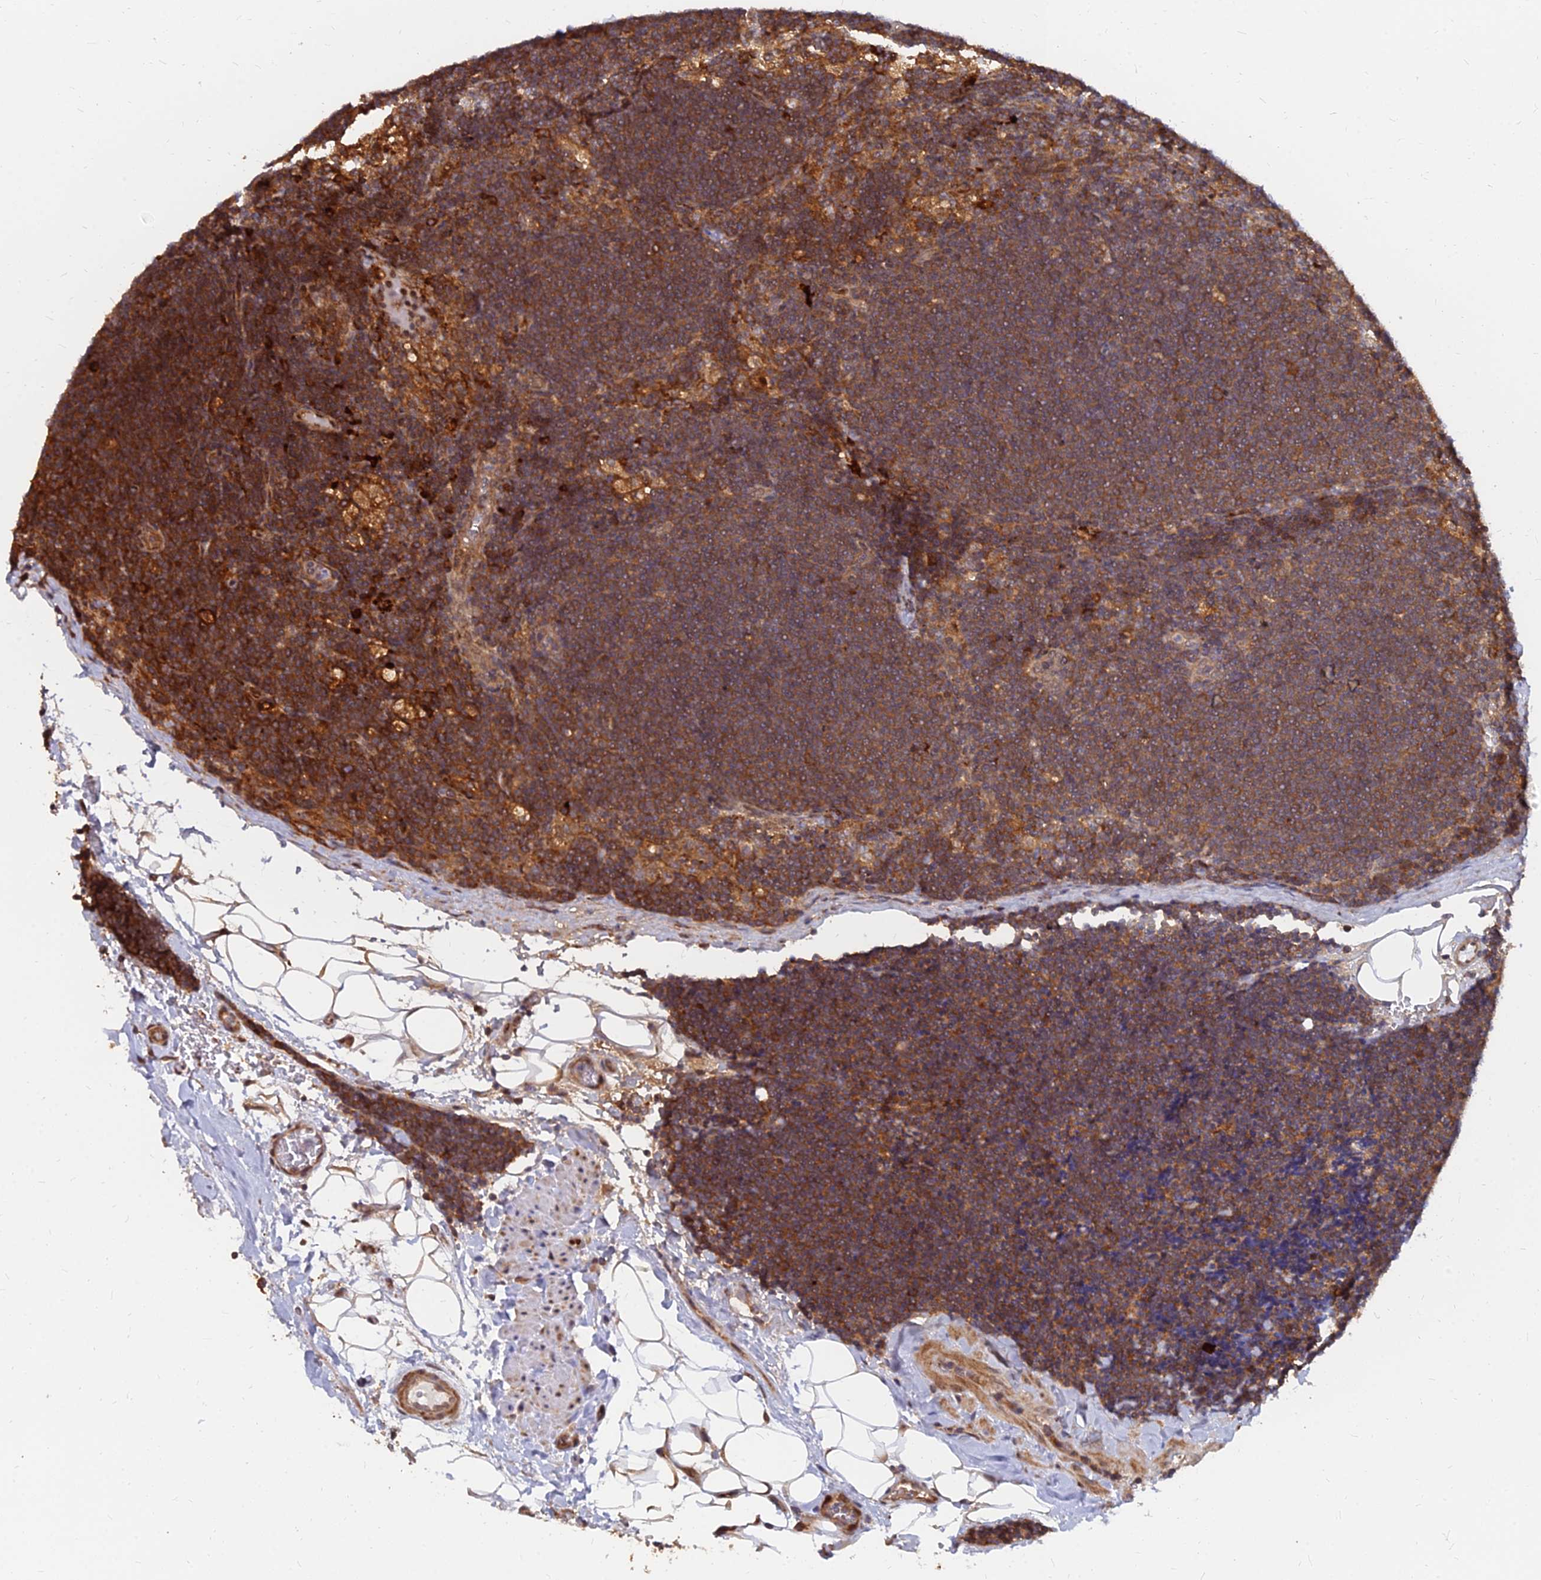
{"staining": {"intensity": "strong", "quantity": ">75%", "location": "cytoplasmic/membranous"}, "tissue": "lymph node", "cell_type": "Non-germinal center cells", "image_type": "normal", "snomed": [{"axis": "morphology", "description": "Normal tissue, NOS"}, {"axis": "topography", "description": "Lymph node"}], "caption": "A high amount of strong cytoplasmic/membranous staining is seen in approximately >75% of non-germinal center cells in benign lymph node. (Brightfield microscopy of DAB IHC at high magnification).", "gene": "CCT6A", "patient": {"sex": "male", "age": 24}}